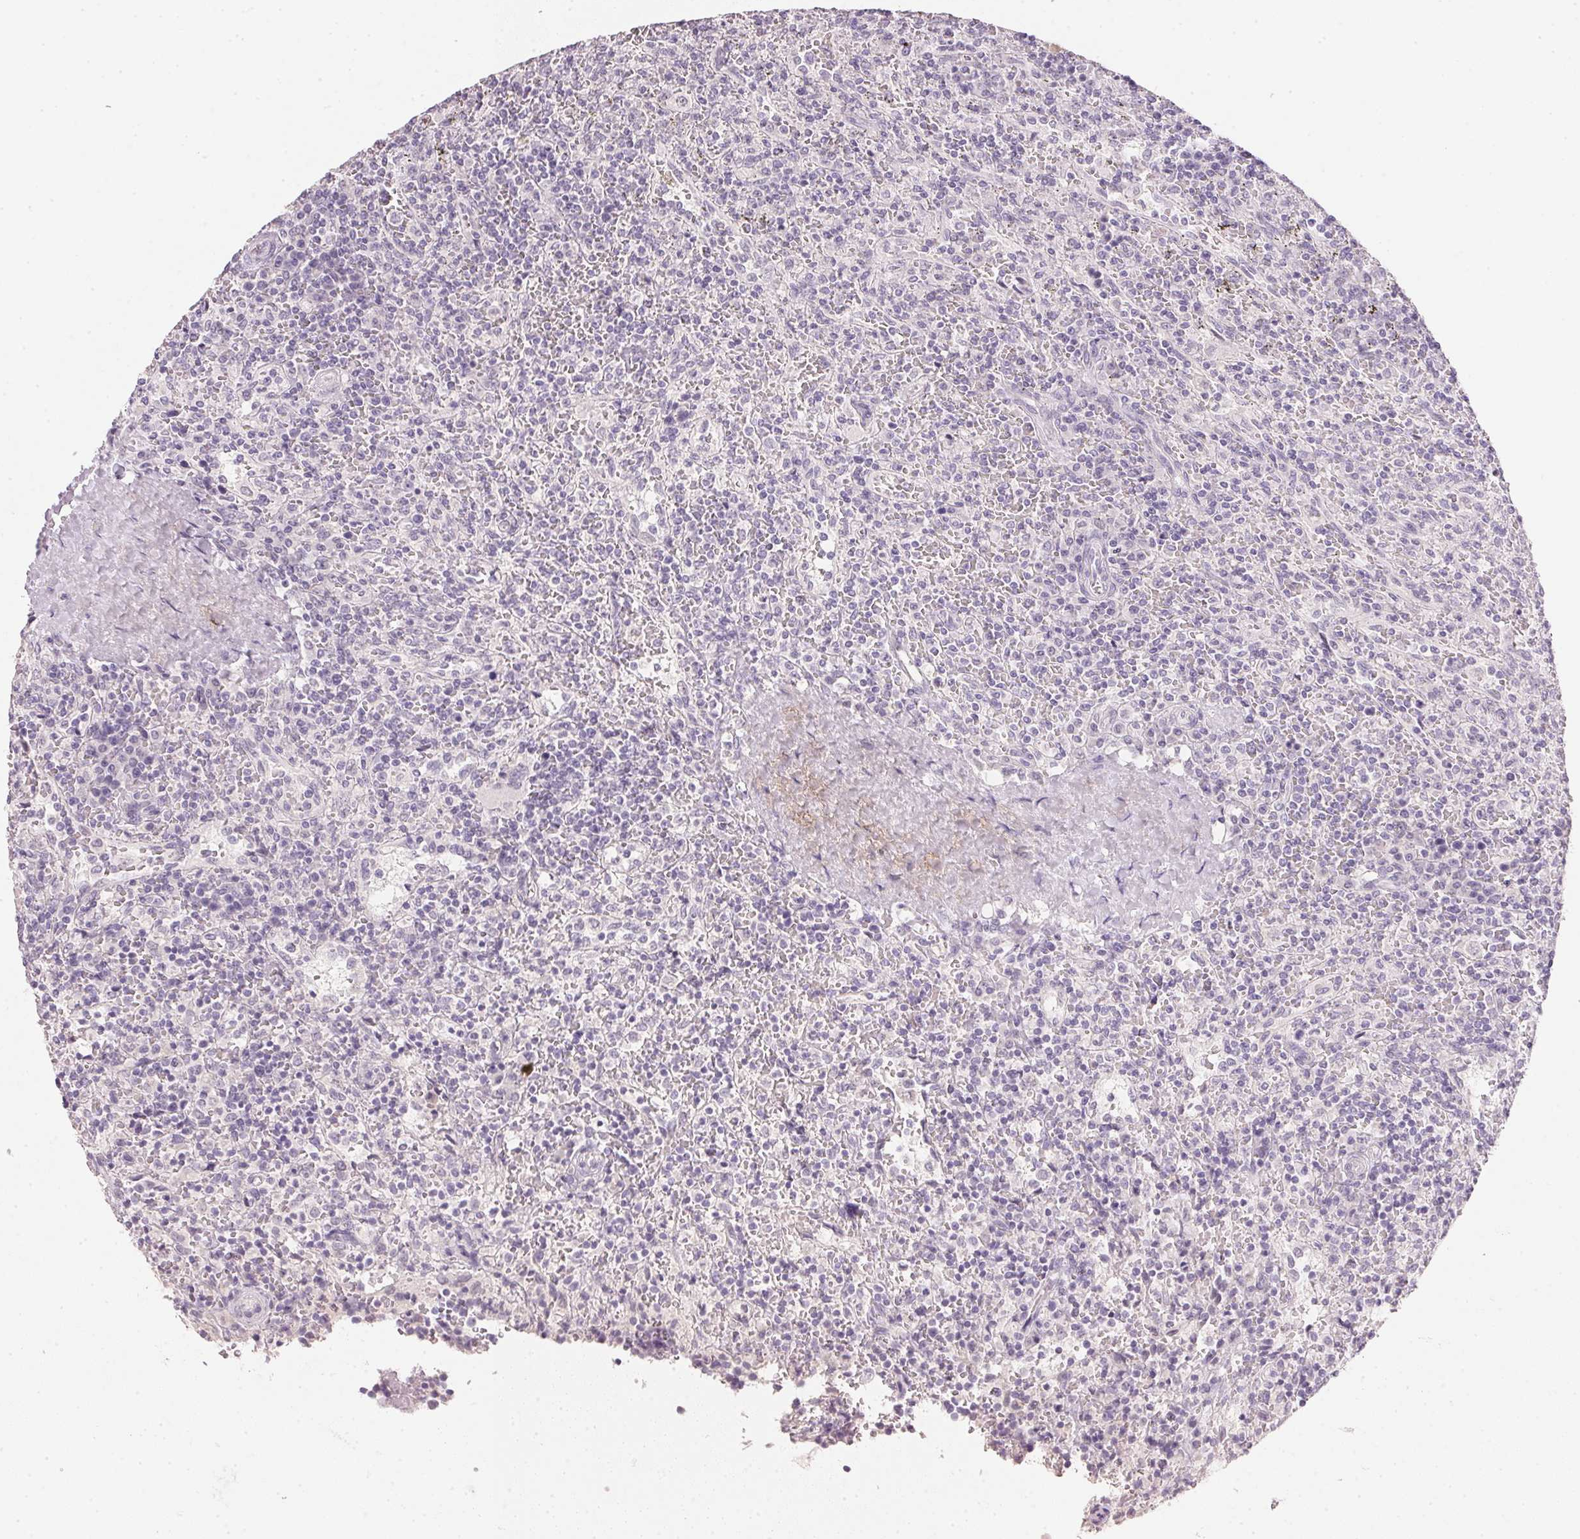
{"staining": {"intensity": "negative", "quantity": "none", "location": "none"}, "tissue": "lymphoma", "cell_type": "Tumor cells", "image_type": "cancer", "snomed": [{"axis": "morphology", "description": "Malignant lymphoma, non-Hodgkin's type, Low grade"}, {"axis": "topography", "description": "Spleen"}], "caption": "Immunohistochemistry (IHC) photomicrograph of human low-grade malignant lymphoma, non-Hodgkin's type stained for a protein (brown), which reveals no expression in tumor cells. The staining was performed using DAB (3,3'-diaminobenzidine) to visualize the protein expression in brown, while the nuclei were stained in blue with hematoxylin (Magnification: 20x).", "gene": "IGFBP1", "patient": {"sex": "male", "age": 62}}